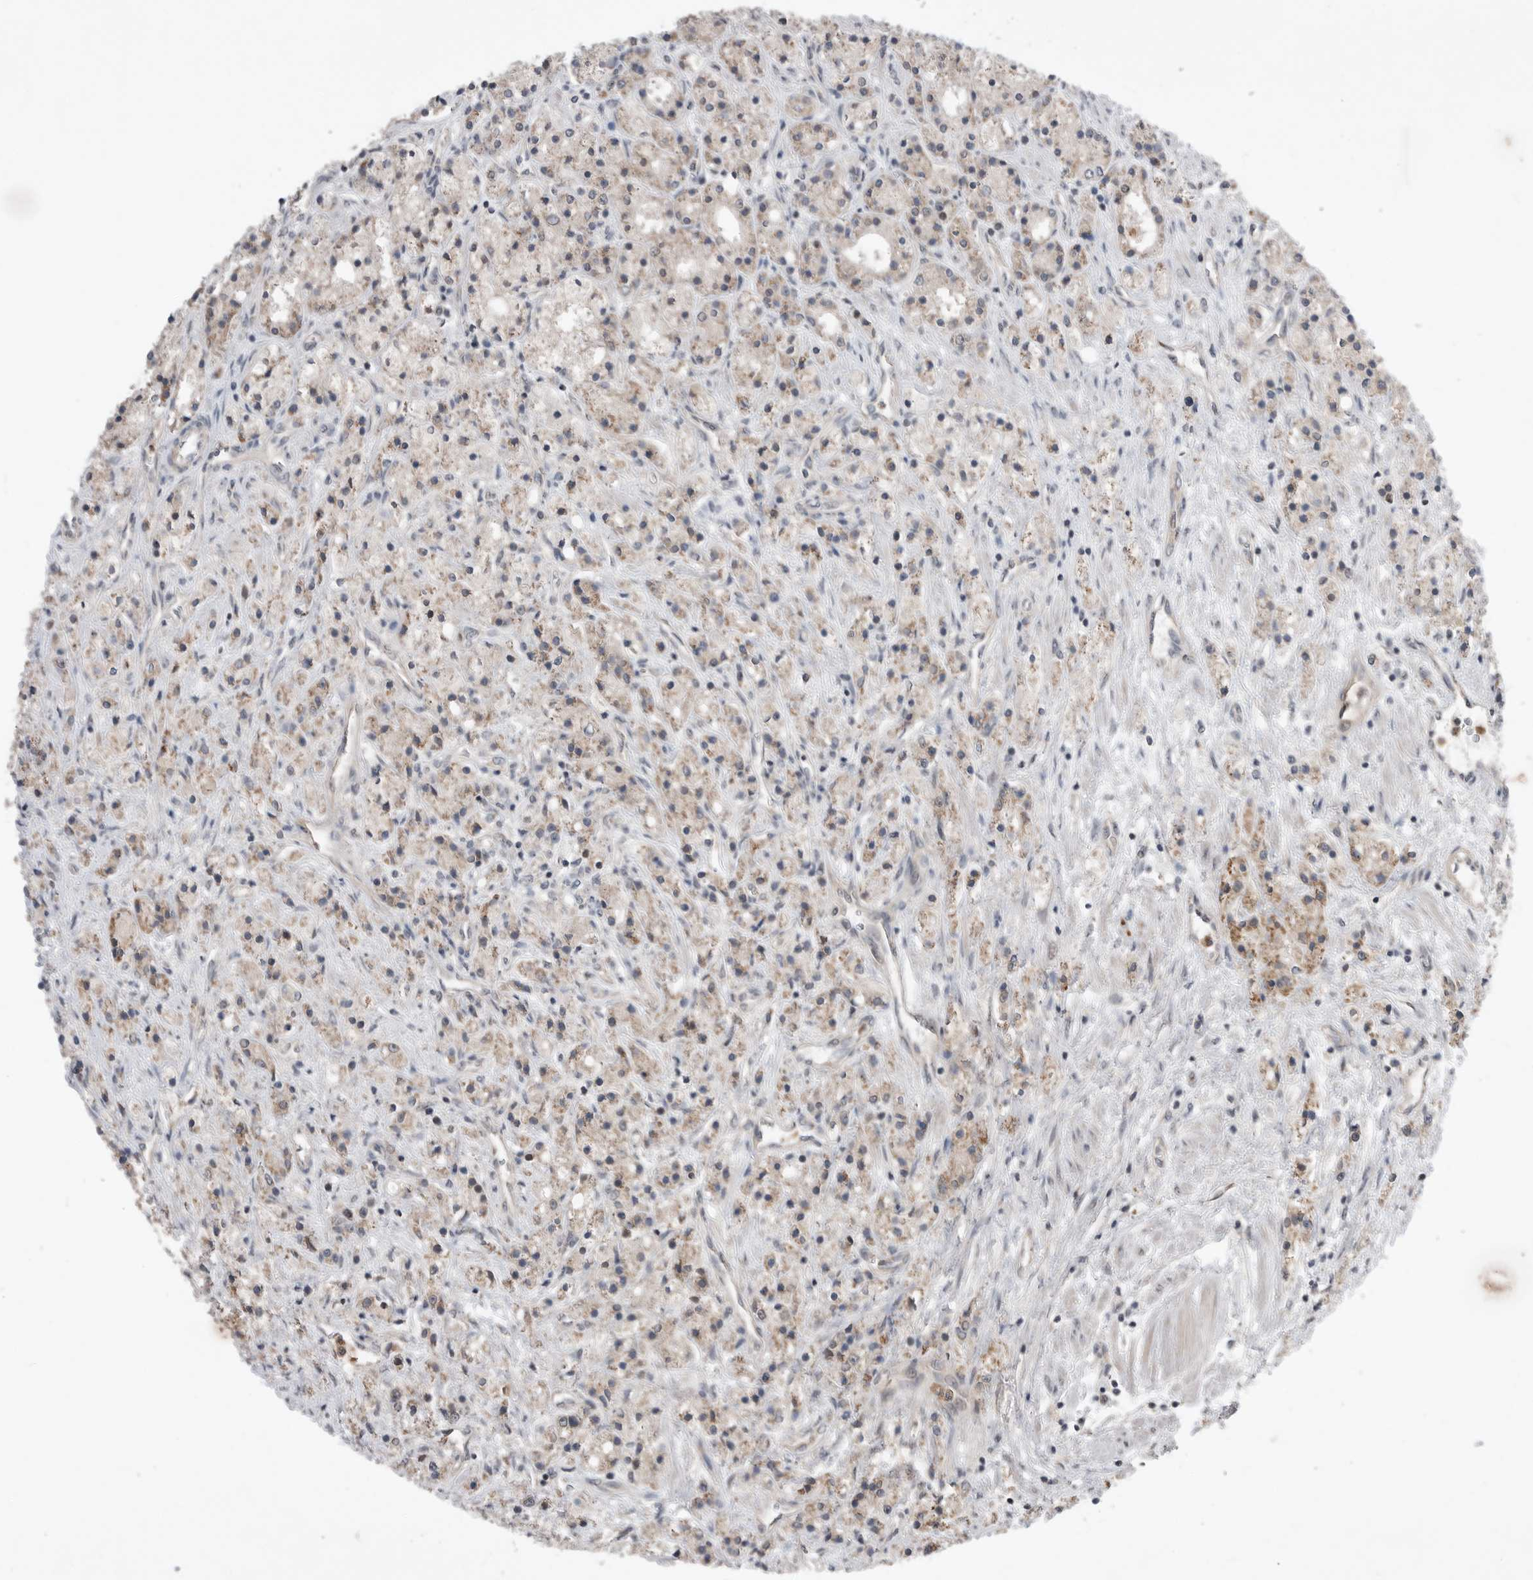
{"staining": {"intensity": "moderate", "quantity": "25%-75%", "location": "cytoplasmic/membranous"}, "tissue": "prostate cancer", "cell_type": "Tumor cells", "image_type": "cancer", "snomed": [{"axis": "morphology", "description": "Adenocarcinoma, High grade"}, {"axis": "topography", "description": "Prostate"}], "caption": "Moderate cytoplasmic/membranous staining for a protein is present in about 25%-75% of tumor cells of prostate cancer (high-grade adenocarcinoma) using IHC.", "gene": "NTAQ1", "patient": {"sex": "male", "age": 60}}